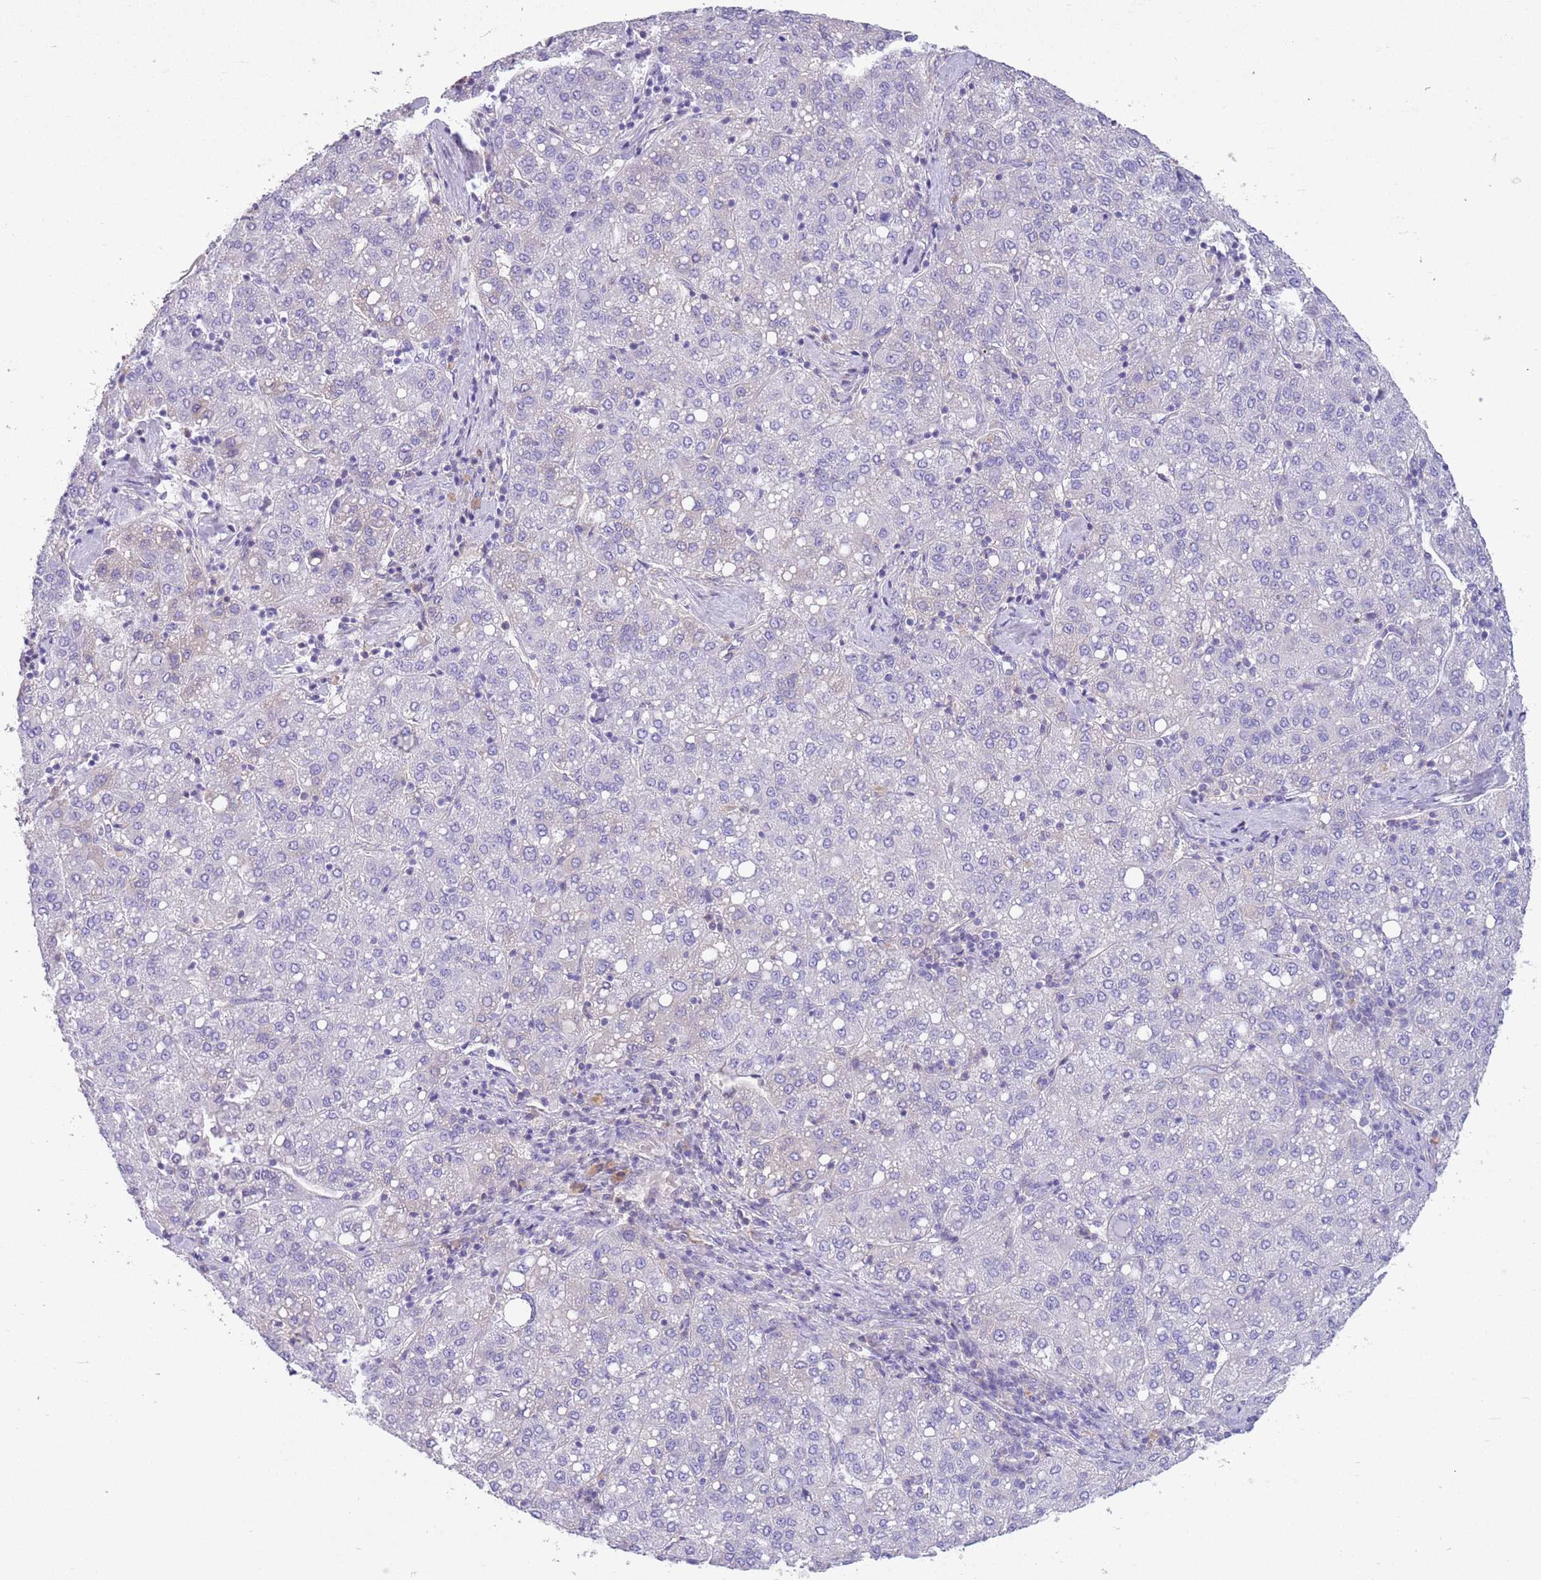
{"staining": {"intensity": "negative", "quantity": "none", "location": "none"}, "tissue": "liver cancer", "cell_type": "Tumor cells", "image_type": "cancer", "snomed": [{"axis": "morphology", "description": "Carcinoma, Hepatocellular, NOS"}, {"axis": "topography", "description": "Liver"}], "caption": "A high-resolution histopathology image shows IHC staining of hepatocellular carcinoma (liver), which displays no significant expression in tumor cells.", "gene": "IGFL4", "patient": {"sex": "male", "age": 65}}